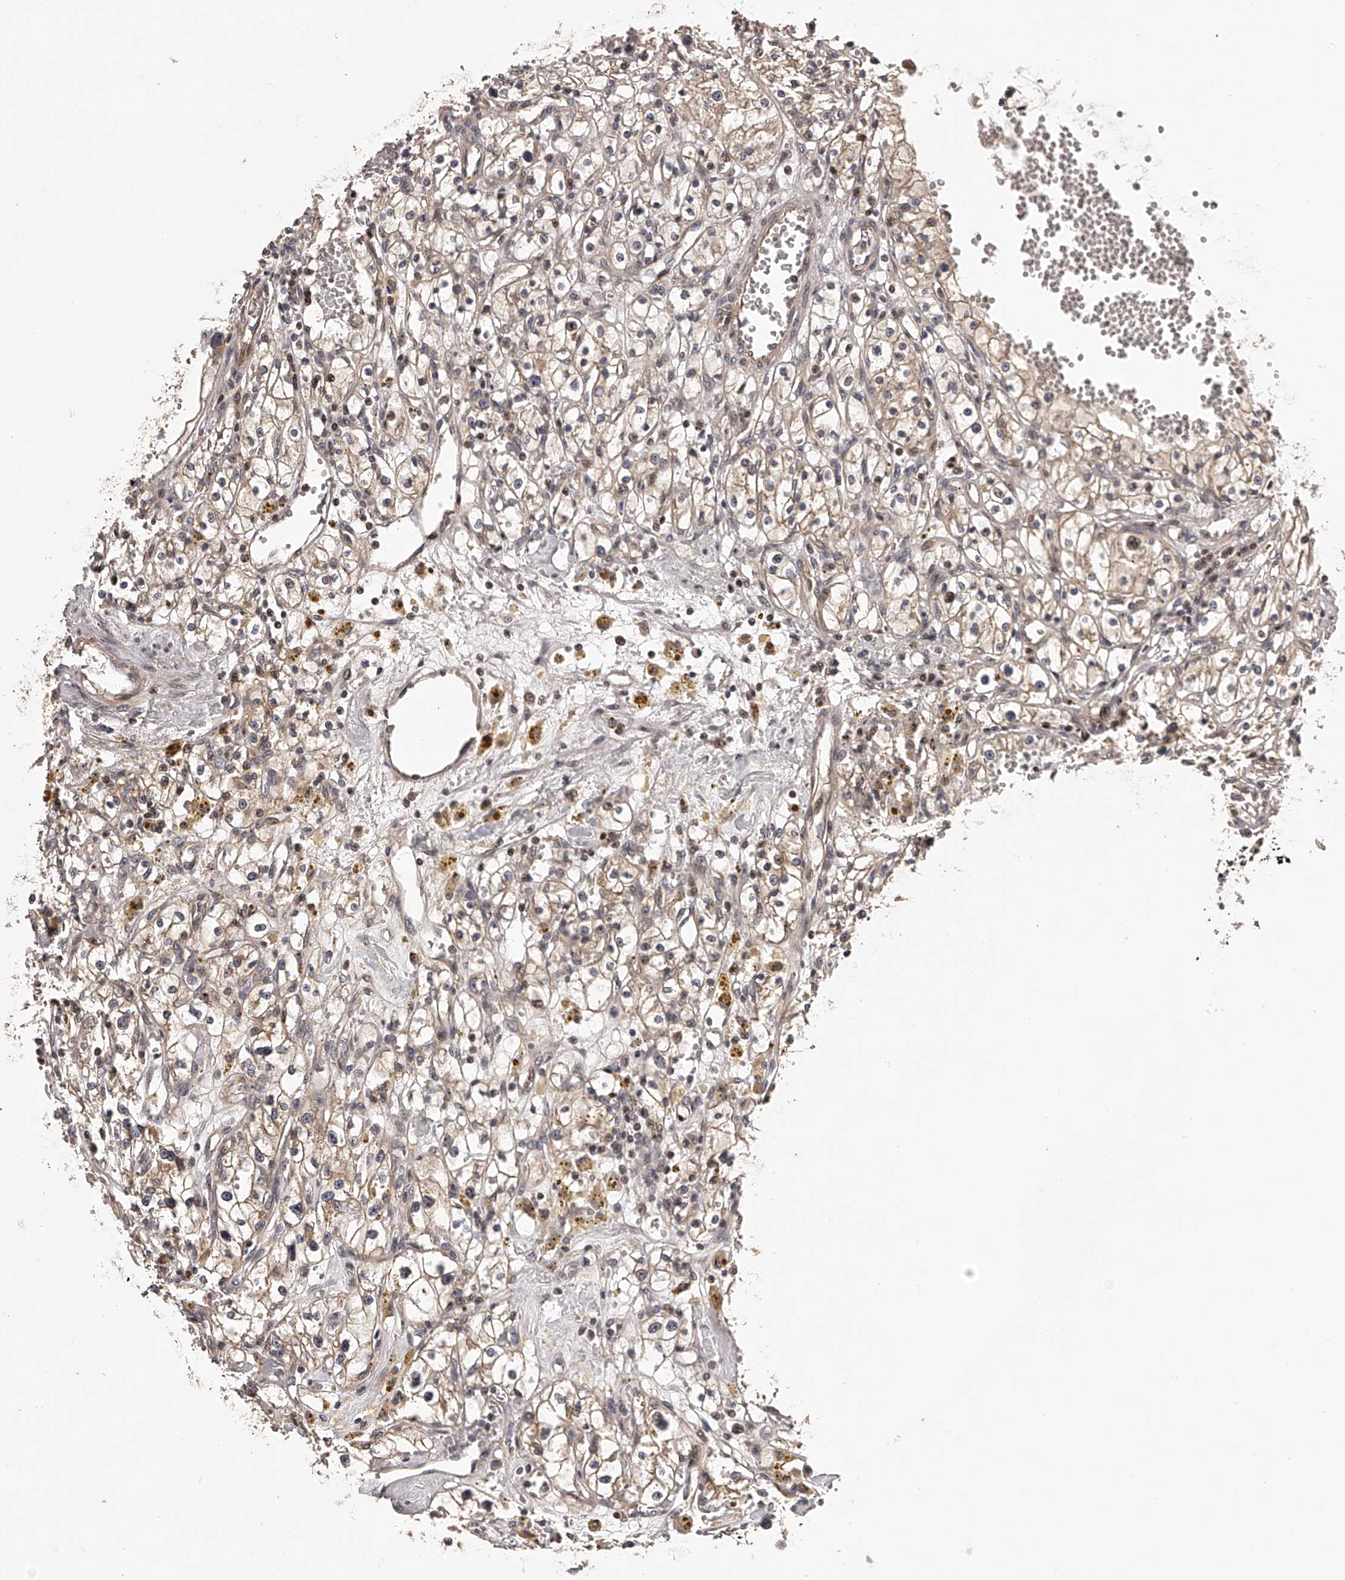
{"staining": {"intensity": "weak", "quantity": ">75%", "location": "cytoplasmic/membranous"}, "tissue": "renal cancer", "cell_type": "Tumor cells", "image_type": "cancer", "snomed": [{"axis": "morphology", "description": "Adenocarcinoma, NOS"}, {"axis": "topography", "description": "Kidney"}], "caption": "Immunohistochemical staining of human renal cancer reveals weak cytoplasmic/membranous protein positivity in approximately >75% of tumor cells.", "gene": "PFDN2", "patient": {"sex": "male", "age": 56}}